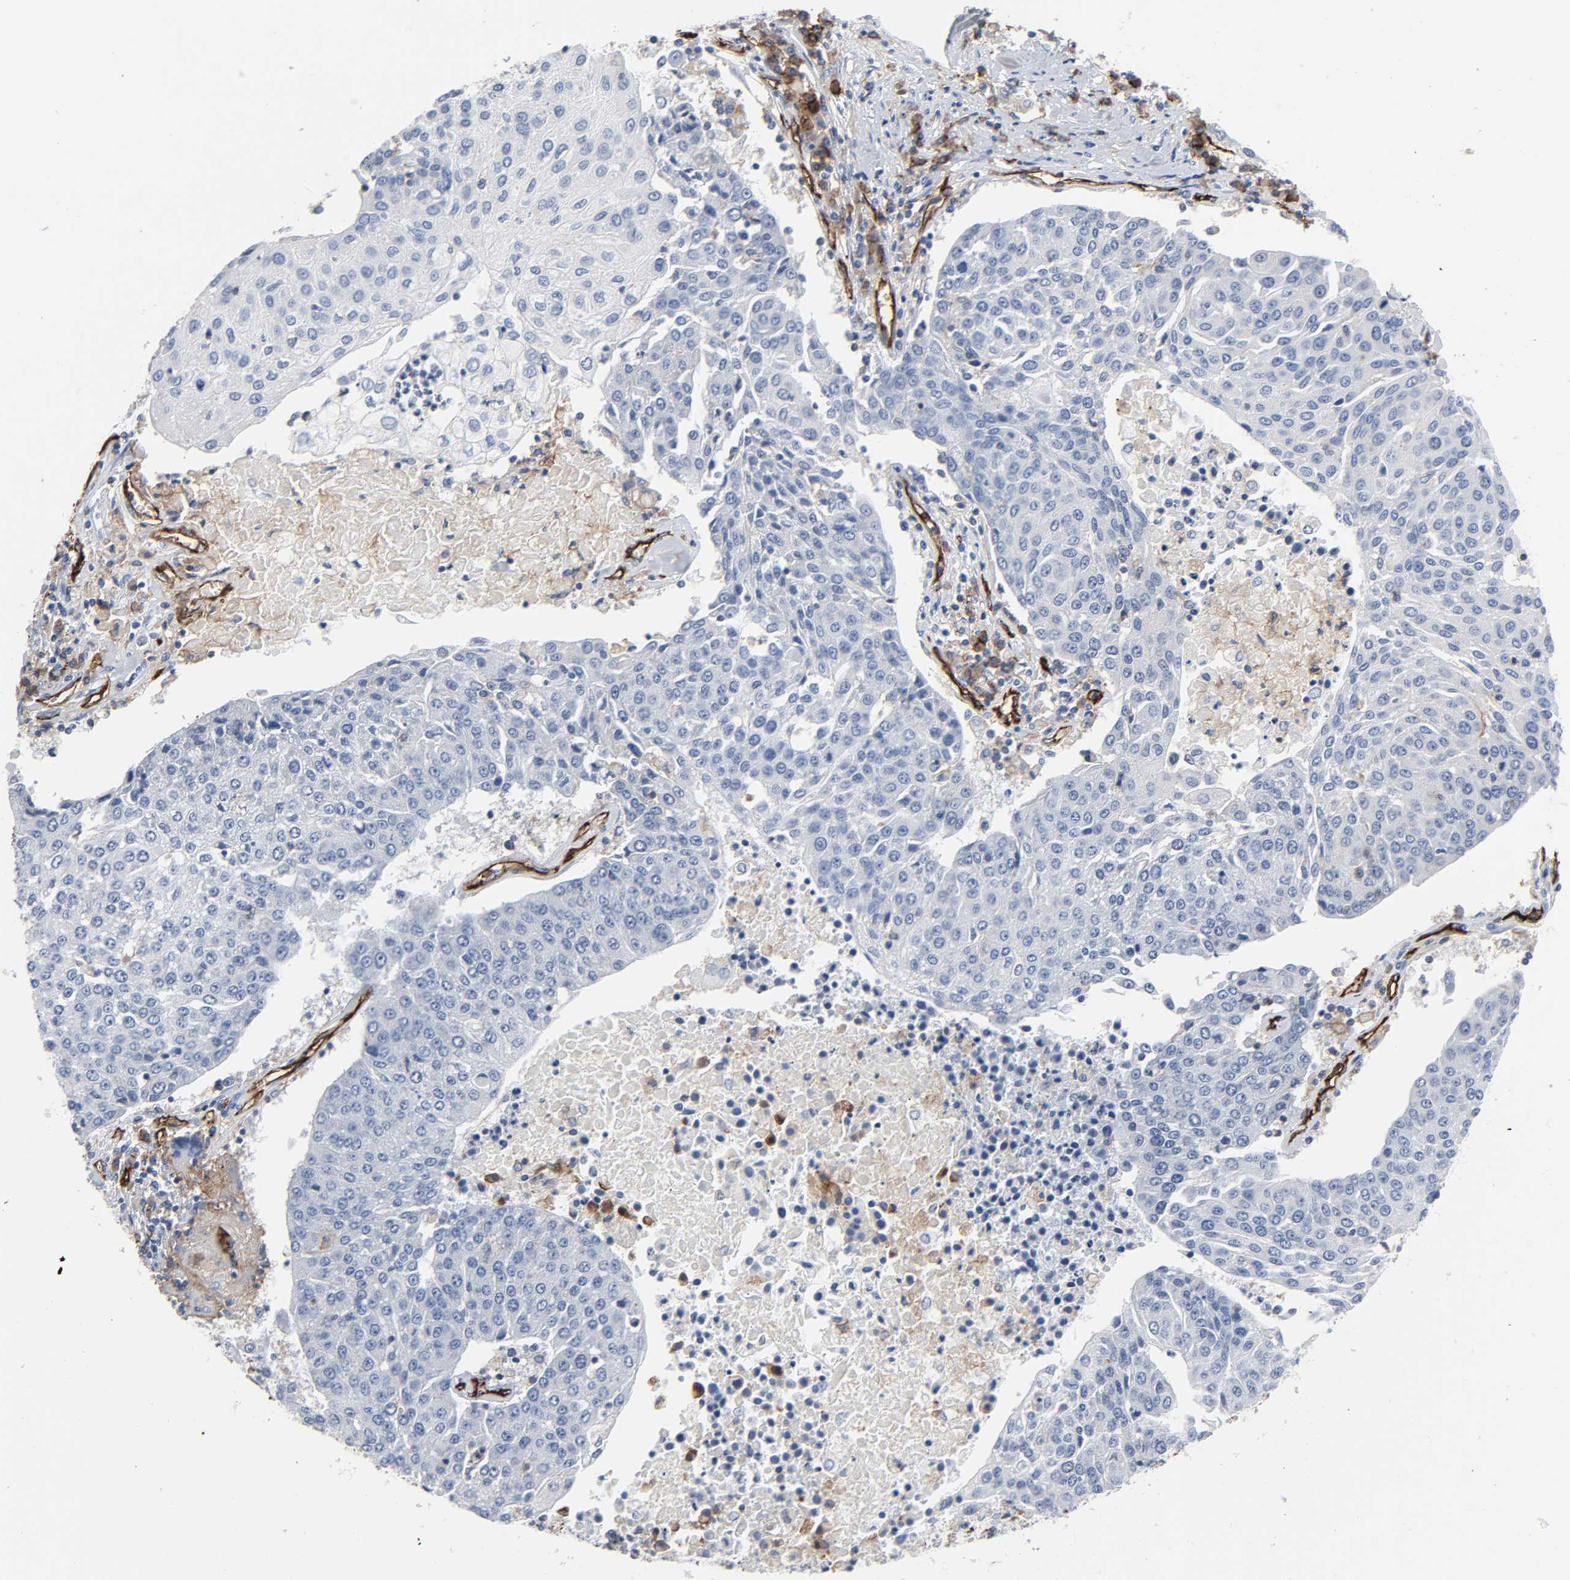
{"staining": {"intensity": "negative", "quantity": "none", "location": "none"}, "tissue": "urothelial cancer", "cell_type": "Tumor cells", "image_type": "cancer", "snomed": [{"axis": "morphology", "description": "Urothelial carcinoma, High grade"}, {"axis": "topography", "description": "Urinary bladder"}], "caption": "Urothelial cancer stained for a protein using immunohistochemistry (IHC) displays no positivity tumor cells.", "gene": "PECAM1", "patient": {"sex": "female", "age": 85}}